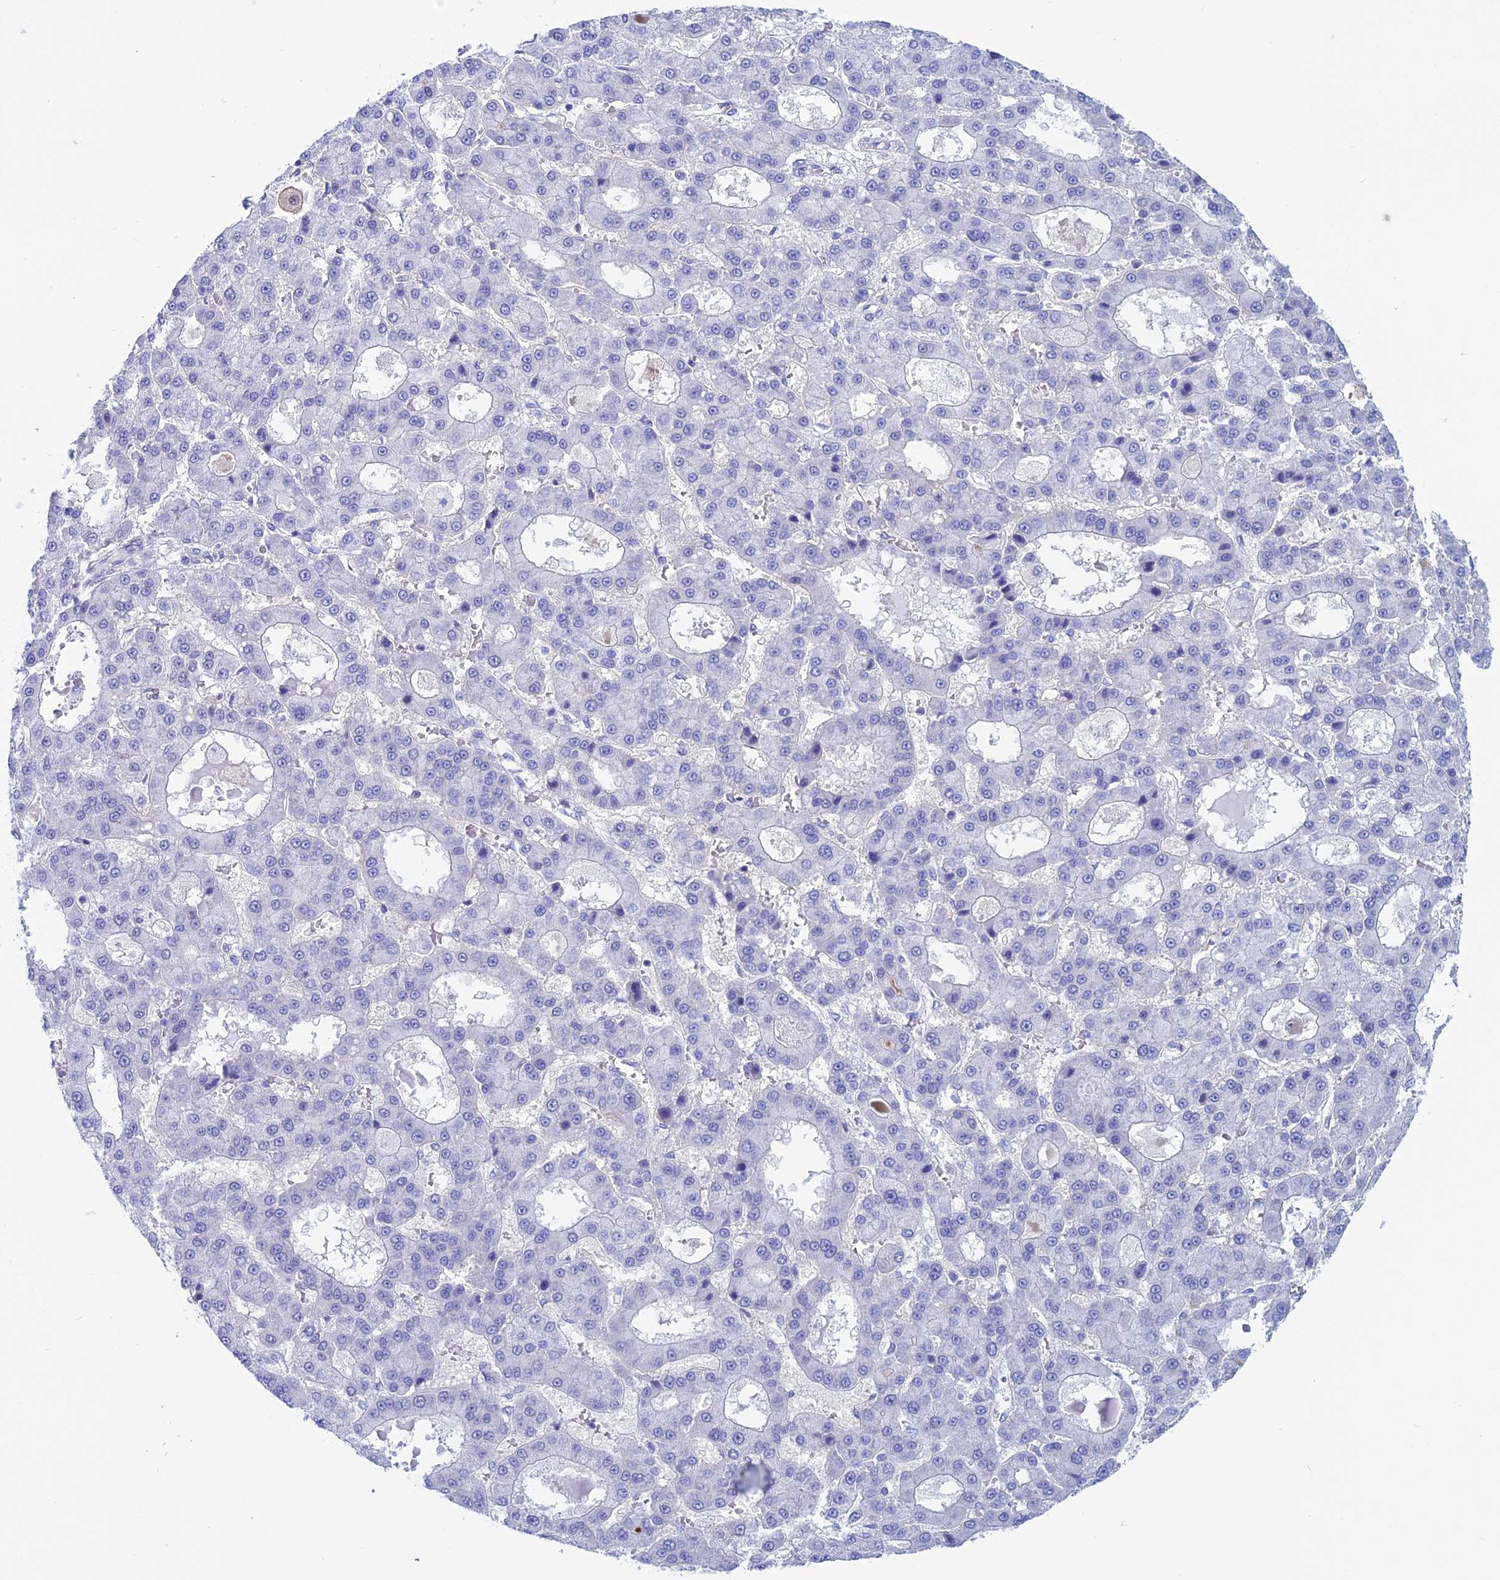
{"staining": {"intensity": "negative", "quantity": "none", "location": "none"}, "tissue": "liver cancer", "cell_type": "Tumor cells", "image_type": "cancer", "snomed": [{"axis": "morphology", "description": "Carcinoma, Hepatocellular, NOS"}, {"axis": "topography", "description": "Liver"}], "caption": "IHC of hepatocellular carcinoma (liver) reveals no expression in tumor cells. (DAB (3,3'-diaminobenzidine) immunohistochemistry (IHC), high magnification).", "gene": "KCNK17", "patient": {"sex": "male", "age": 70}}